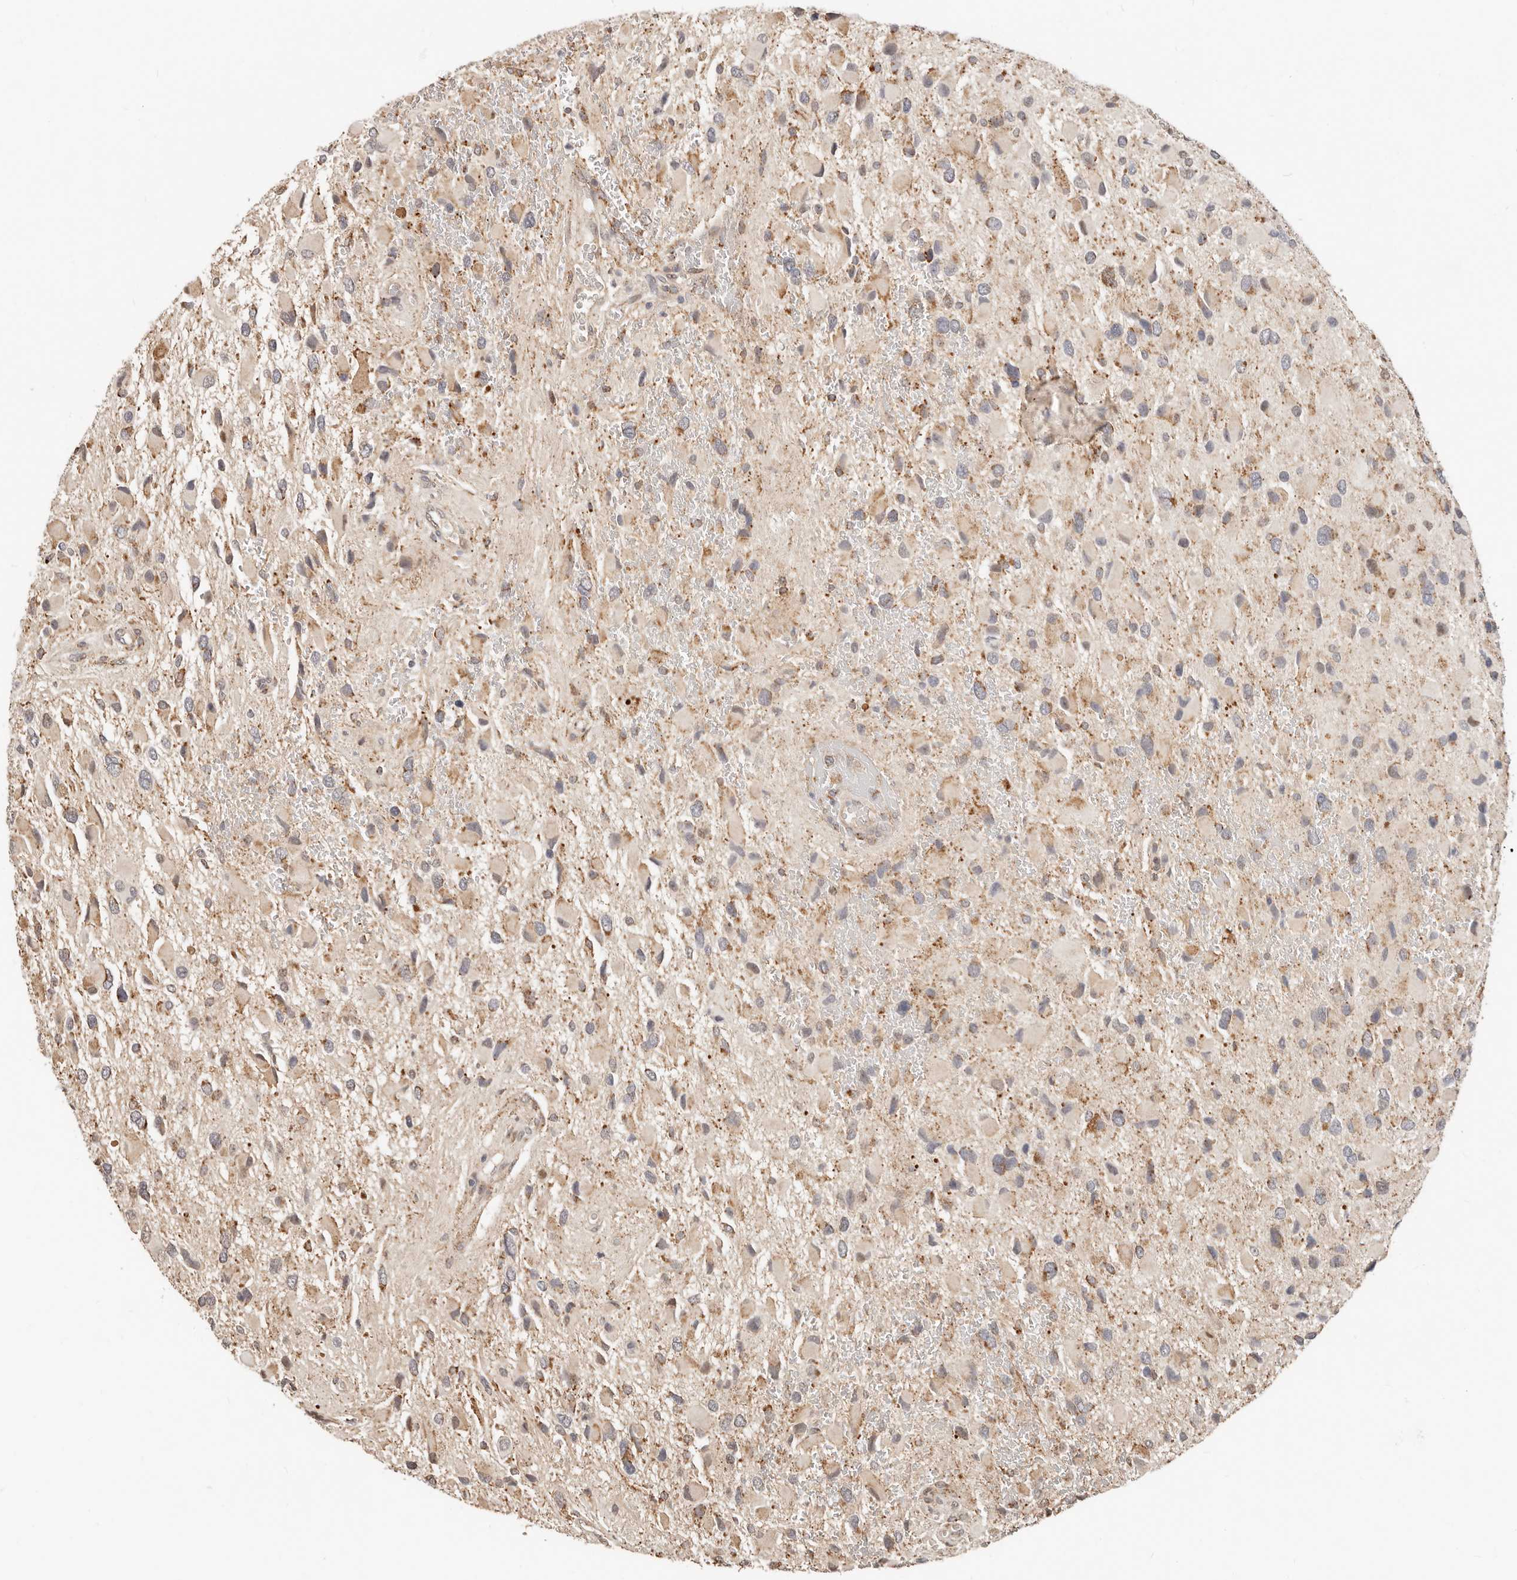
{"staining": {"intensity": "weak", "quantity": ">75%", "location": "cytoplasmic/membranous"}, "tissue": "glioma", "cell_type": "Tumor cells", "image_type": "cancer", "snomed": [{"axis": "morphology", "description": "Glioma, malignant, High grade"}, {"axis": "topography", "description": "Brain"}], "caption": "Immunohistochemistry (IHC) (DAB (3,3'-diaminobenzidine)) staining of glioma exhibits weak cytoplasmic/membranous protein staining in approximately >75% of tumor cells.", "gene": "ZRANB1", "patient": {"sex": "male", "age": 53}}